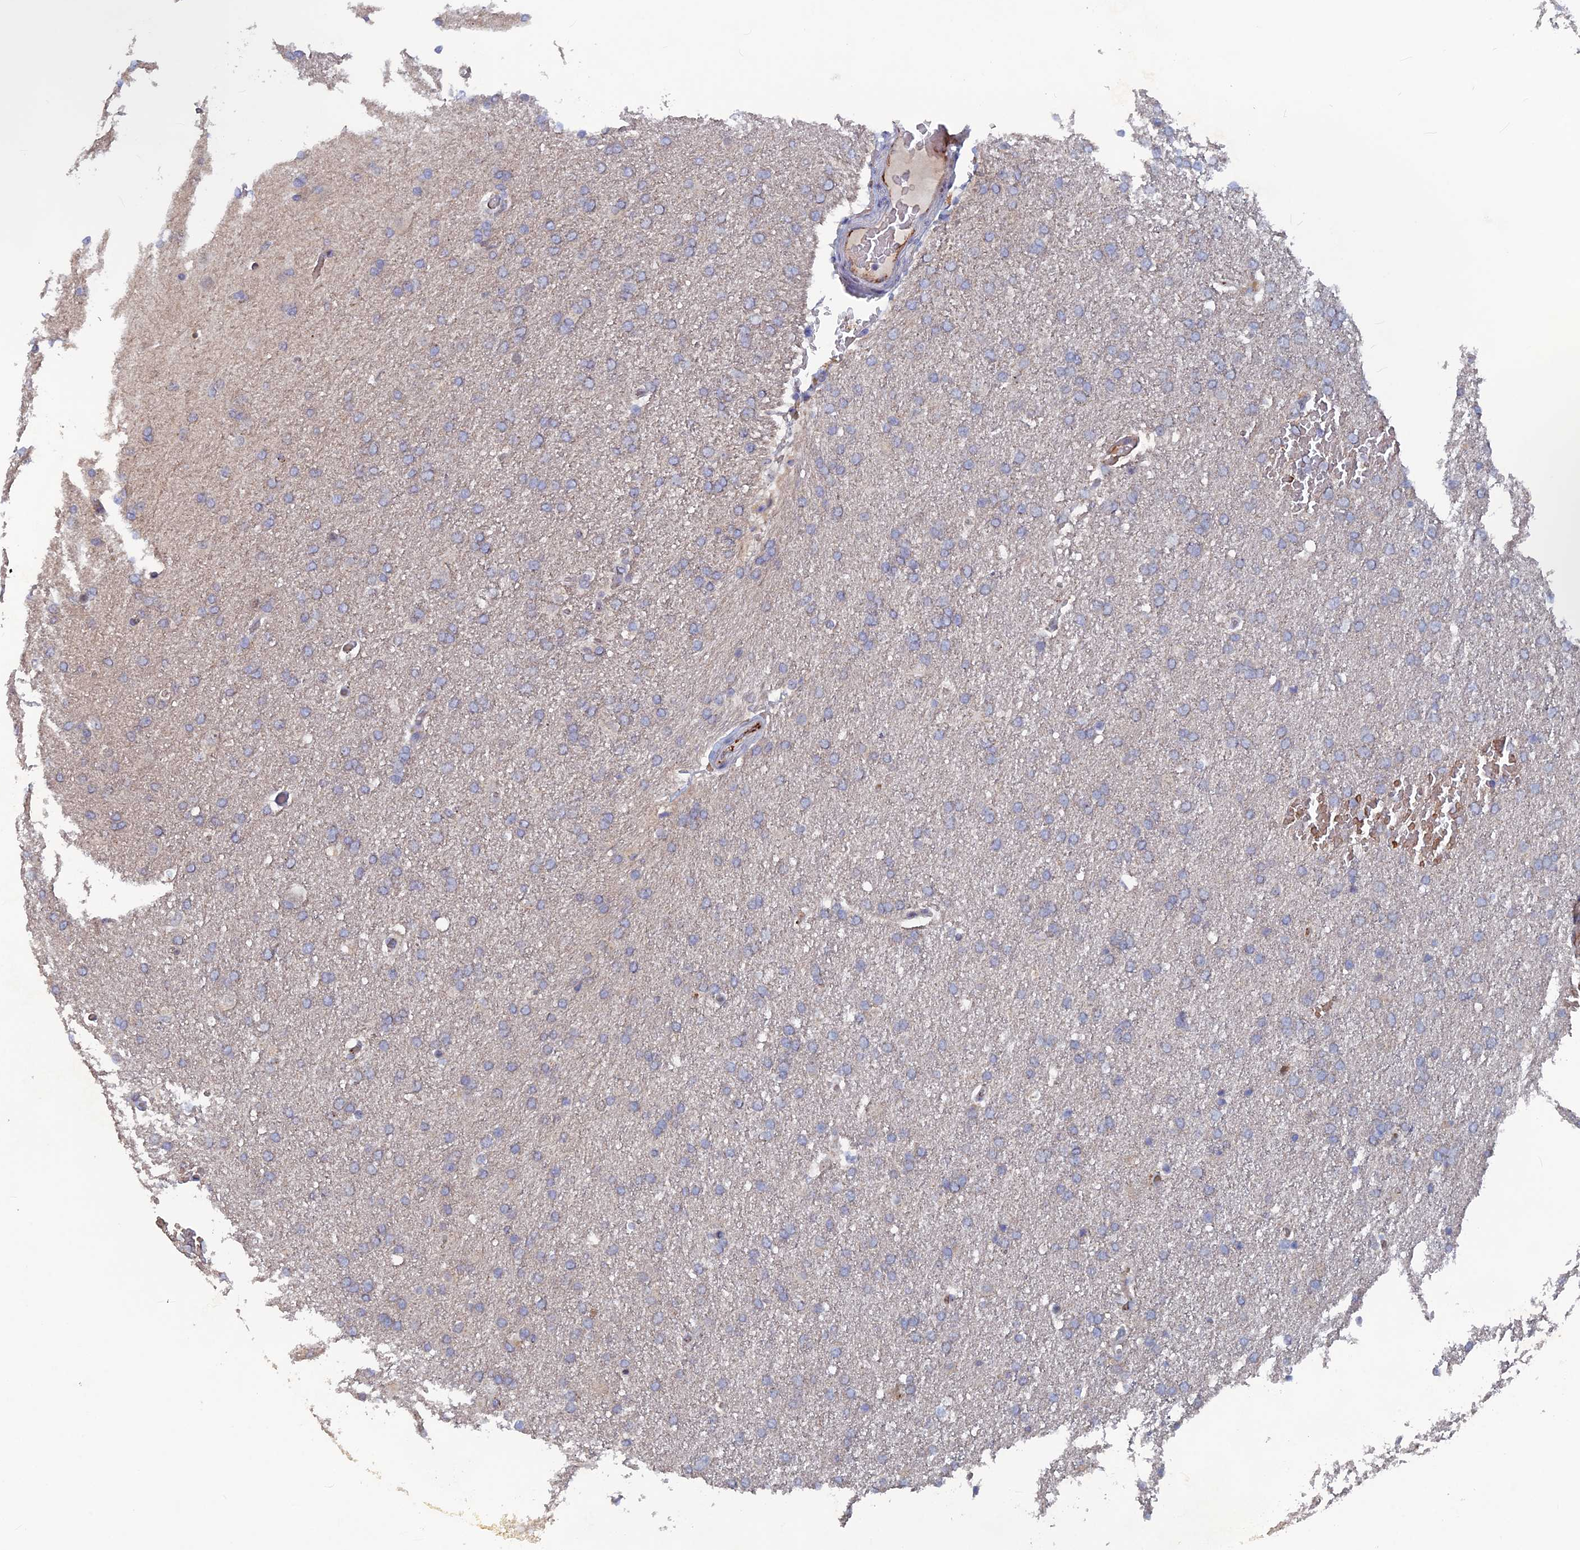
{"staining": {"intensity": "negative", "quantity": "none", "location": "none"}, "tissue": "glioma", "cell_type": "Tumor cells", "image_type": "cancer", "snomed": [{"axis": "morphology", "description": "Glioma, malignant, High grade"}, {"axis": "topography", "description": "Brain"}], "caption": "This is an immunohistochemistry micrograph of glioma. There is no expression in tumor cells.", "gene": "SH3D21", "patient": {"sex": "male", "age": 72}}